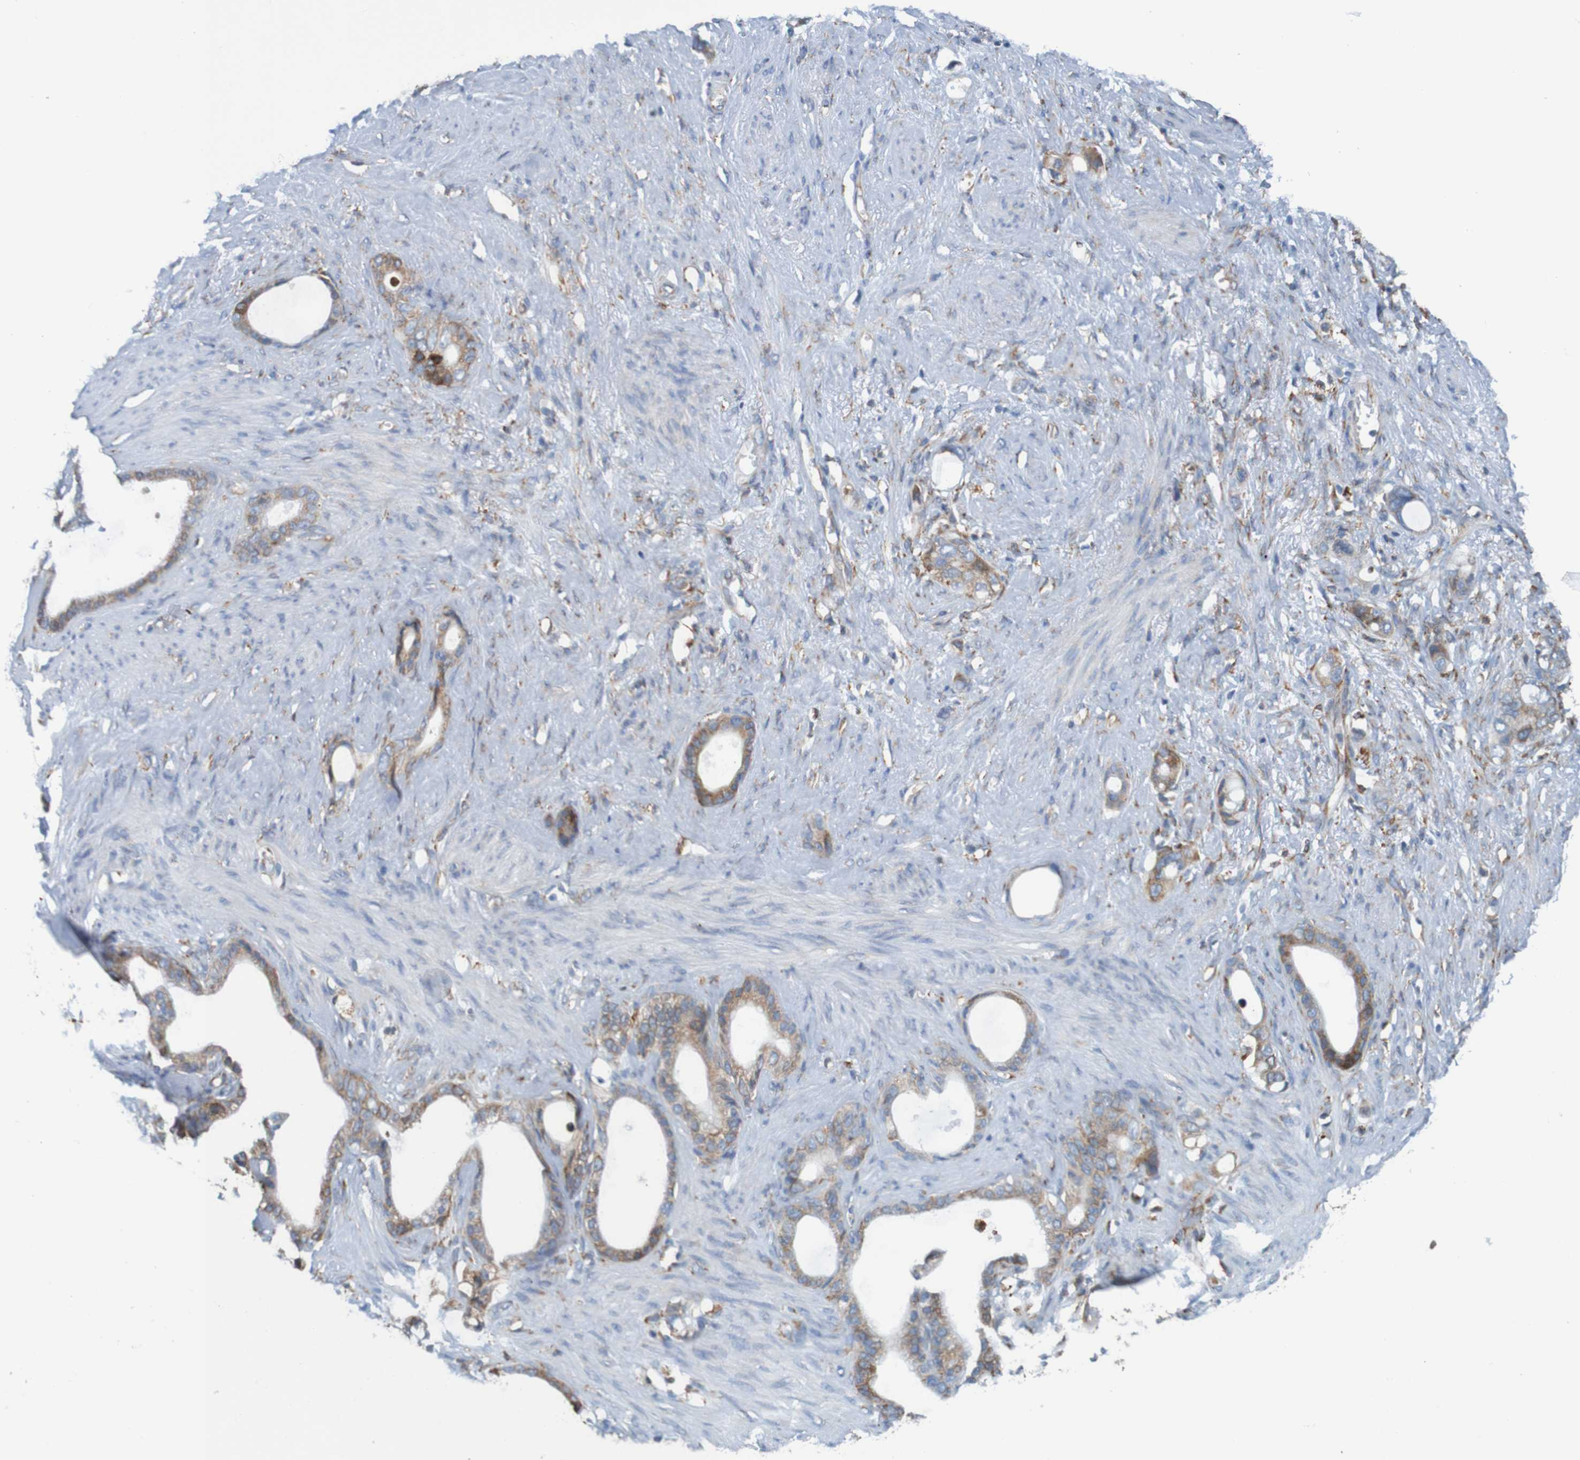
{"staining": {"intensity": "weak", "quantity": ">75%", "location": "cytoplasmic/membranous"}, "tissue": "stomach cancer", "cell_type": "Tumor cells", "image_type": "cancer", "snomed": [{"axis": "morphology", "description": "Adenocarcinoma, NOS"}, {"axis": "topography", "description": "Stomach"}], "caption": "A micrograph of human stomach cancer (adenocarcinoma) stained for a protein displays weak cytoplasmic/membranous brown staining in tumor cells.", "gene": "SSR1", "patient": {"sex": "female", "age": 75}}